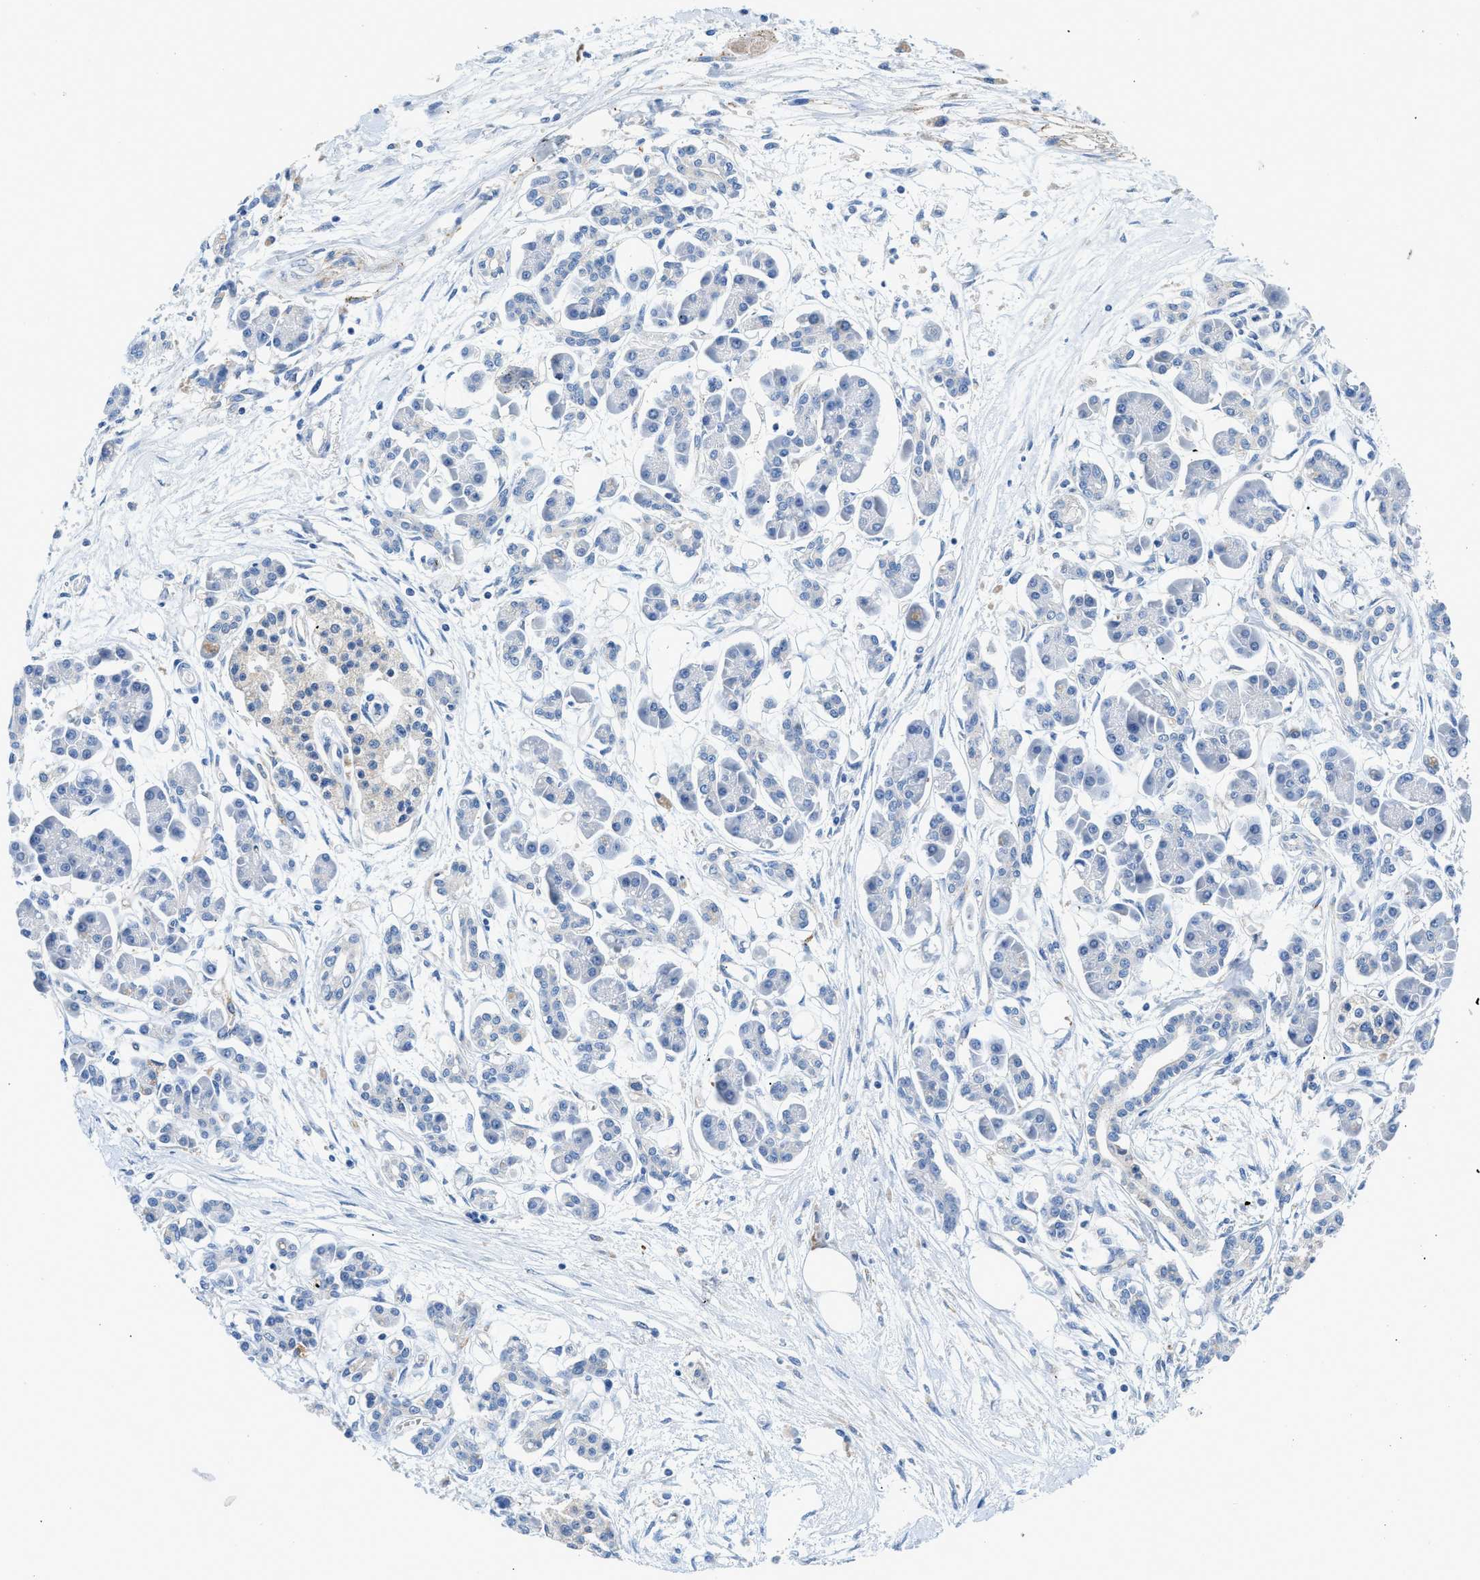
{"staining": {"intensity": "negative", "quantity": "none", "location": "none"}, "tissue": "pancreatic cancer", "cell_type": "Tumor cells", "image_type": "cancer", "snomed": [{"axis": "morphology", "description": "Adenocarcinoma, NOS"}, {"axis": "topography", "description": "Pancreas"}], "caption": "Immunohistochemistry (IHC) of human adenocarcinoma (pancreatic) displays no positivity in tumor cells.", "gene": "SLC10A6", "patient": {"sex": "female", "age": 77}}